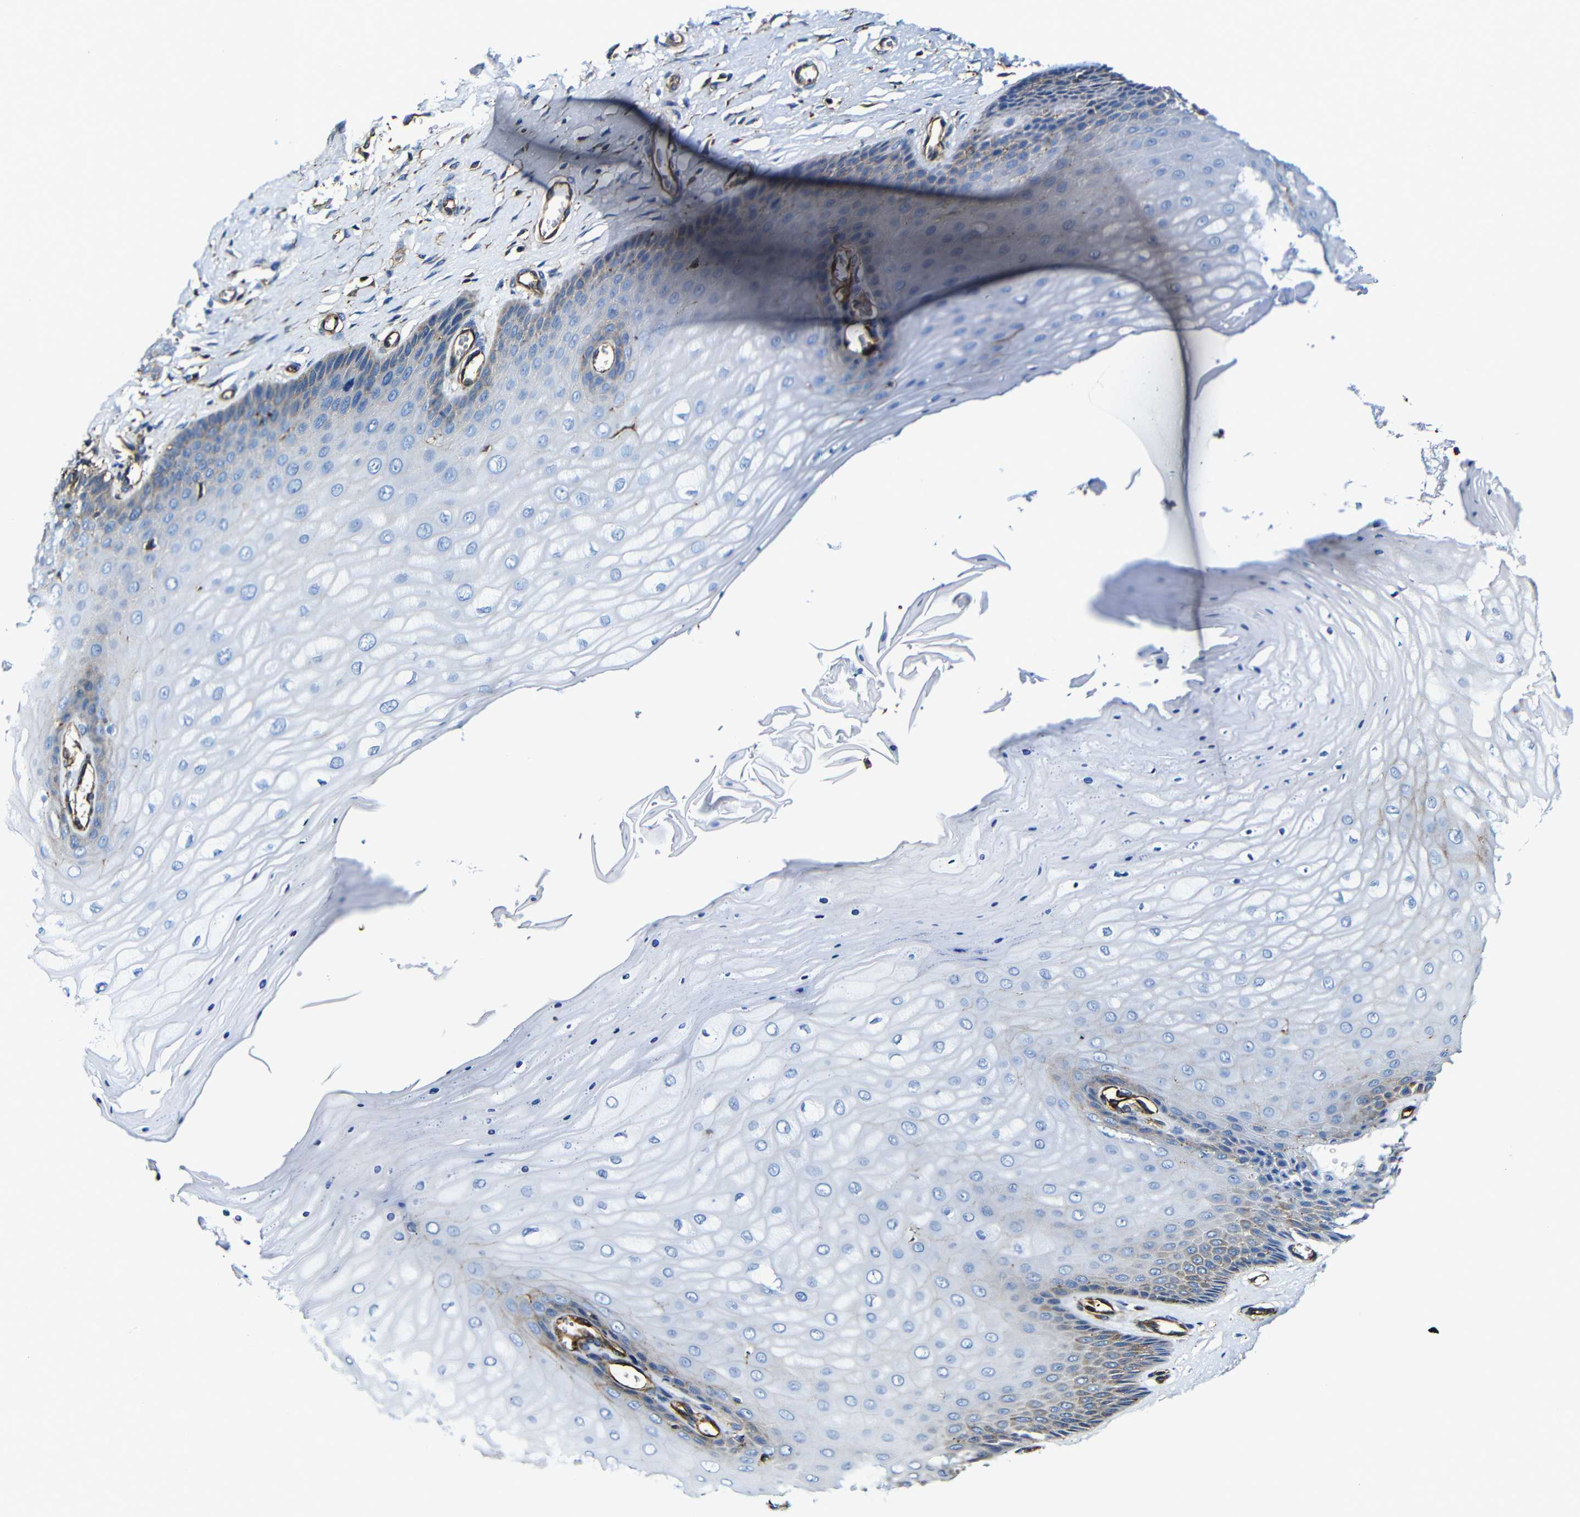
{"staining": {"intensity": "negative", "quantity": "none", "location": "none"}, "tissue": "cervix", "cell_type": "Glandular cells", "image_type": "normal", "snomed": [{"axis": "morphology", "description": "Normal tissue, NOS"}, {"axis": "topography", "description": "Cervix"}], "caption": "IHC micrograph of benign cervix: cervix stained with DAB (3,3'-diaminobenzidine) exhibits no significant protein staining in glandular cells. (Stains: DAB (3,3'-diaminobenzidine) immunohistochemistry (IHC) with hematoxylin counter stain, Microscopy: brightfield microscopy at high magnification).", "gene": "MSN", "patient": {"sex": "female", "age": 55}}